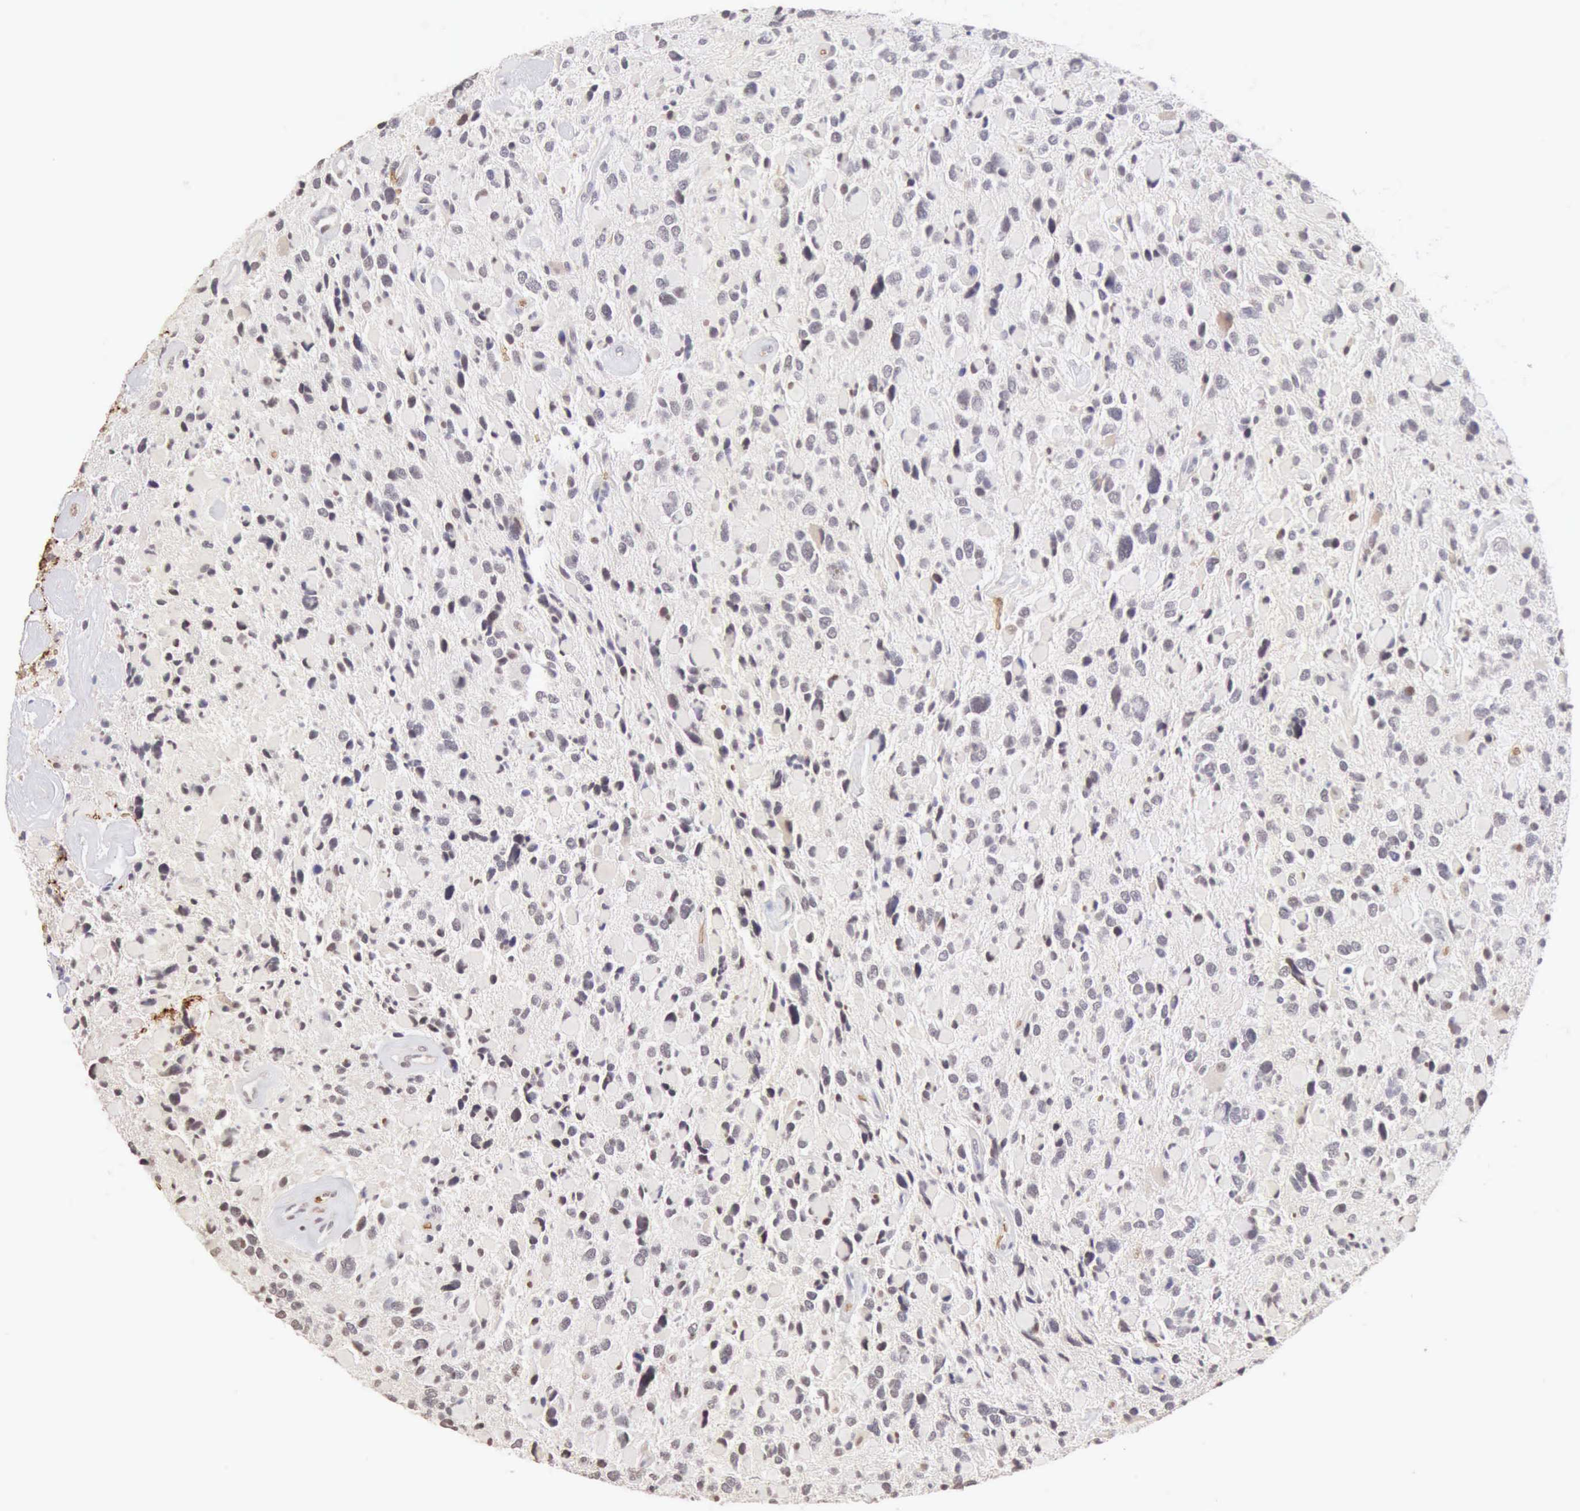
{"staining": {"intensity": "negative", "quantity": "none", "location": "none"}, "tissue": "glioma", "cell_type": "Tumor cells", "image_type": "cancer", "snomed": [{"axis": "morphology", "description": "Glioma, malignant, High grade"}, {"axis": "topography", "description": "Brain"}], "caption": "Glioma was stained to show a protein in brown. There is no significant staining in tumor cells.", "gene": "CFI", "patient": {"sex": "female", "age": 37}}